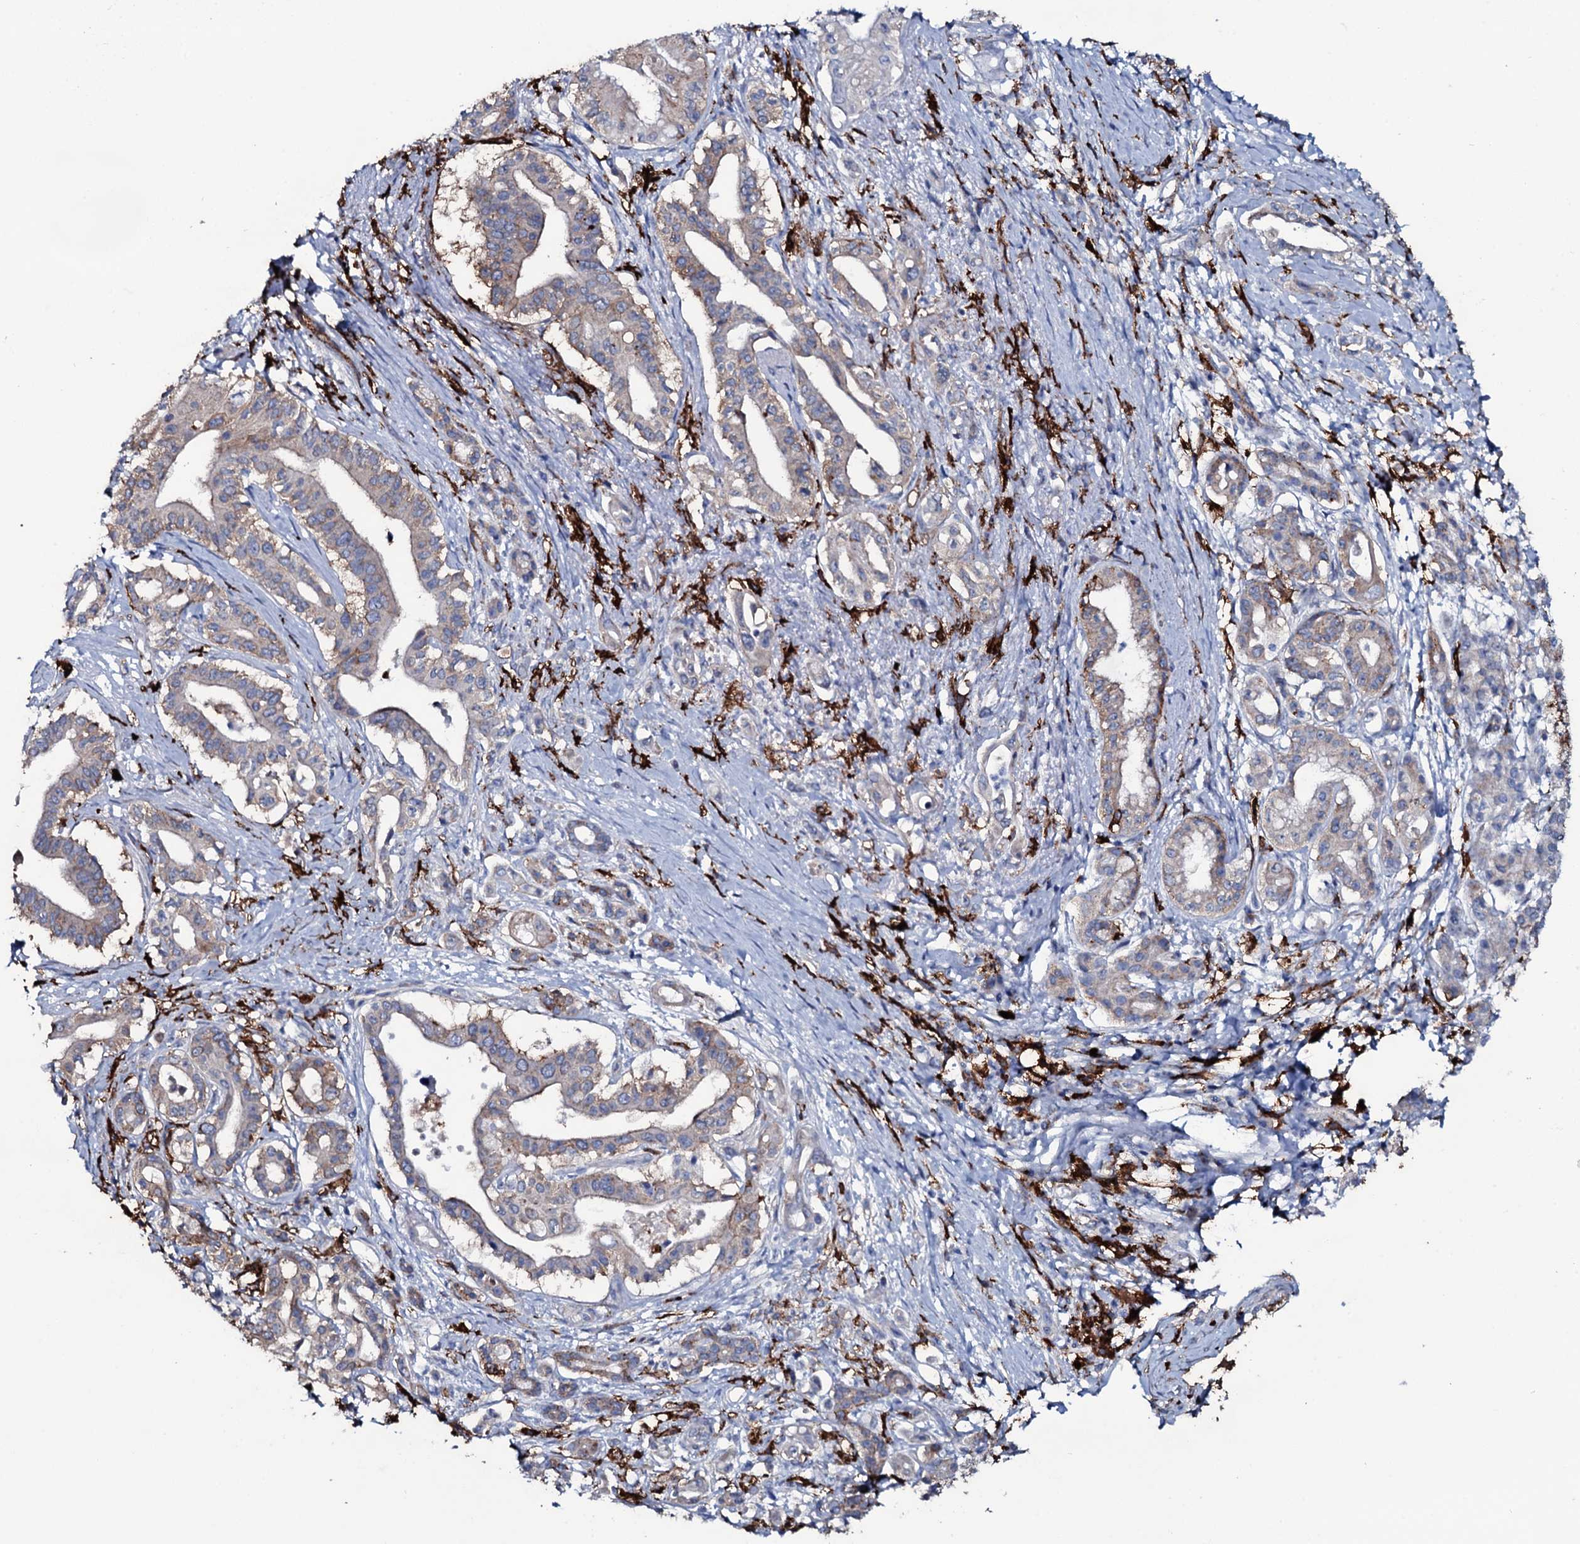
{"staining": {"intensity": "moderate", "quantity": "25%-75%", "location": "cytoplasmic/membranous"}, "tissue": "pancreatic cancer", "cell_type": "Tumor cells", "image_type": "cancer", "snomed": [{"axis": "morphology", "description": "Adenocarcinoma, NOS"}, {"axis": "topography", "description": "Pancreas"}], "caption": "A brown stain labels moderate cytoplasmic/membranous expression of a protein in pancreatic cancer (adenocarcinoma) tumor cells.", "gene": "OSBPL2", "patient": {"sex": "female", "age": 77}}